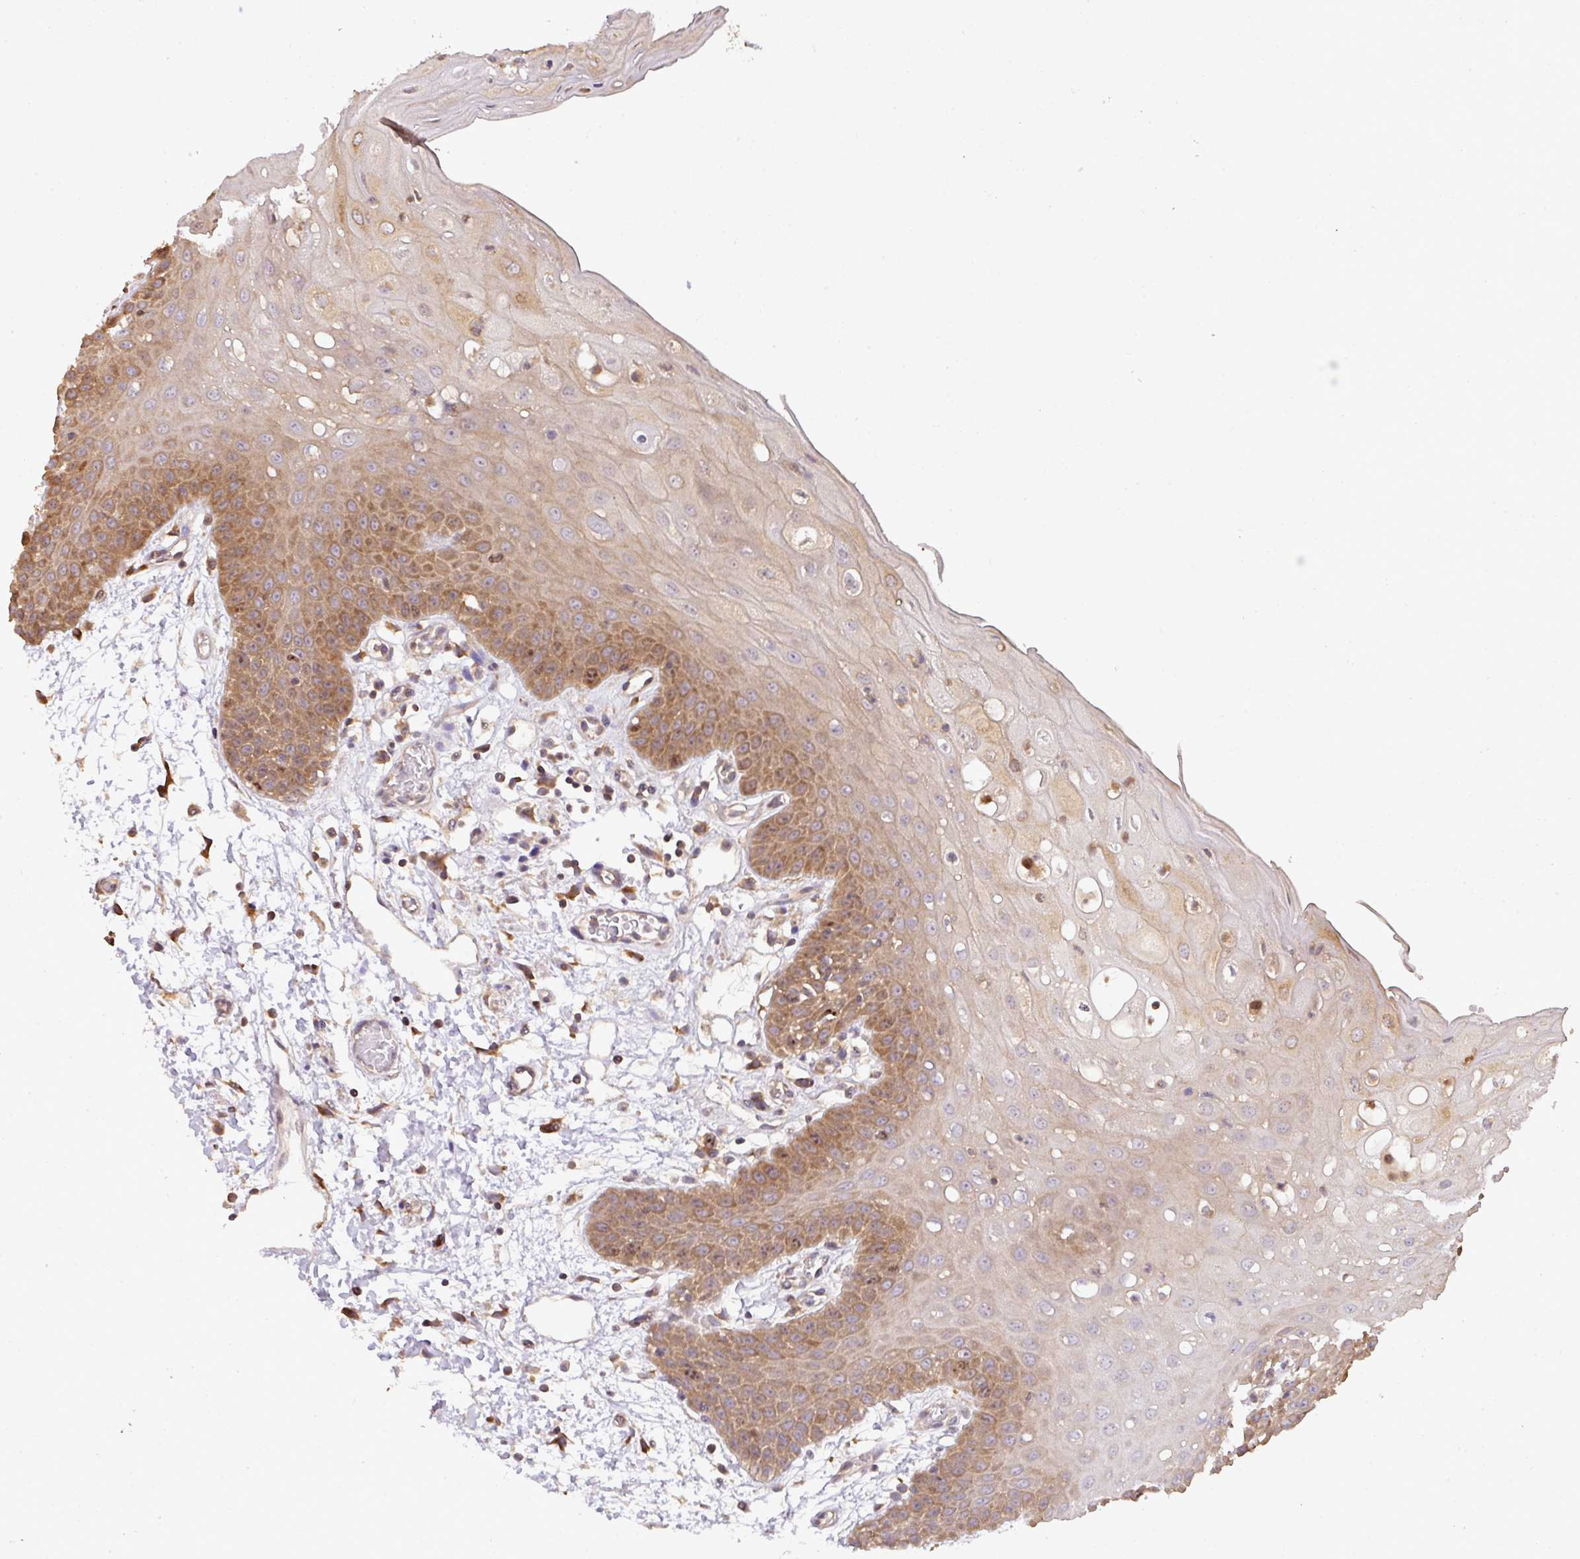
{"staining": {"intensity": "moderate", "quantity": "25%-75%", "location": "cytoplasmic/membranous"}, "tissue": "oral mucosa", "cell_type": "Squamous epithelial cells", "image_type": "normal", "snomed": [{"axis": "morphology", "description": "Normal tissue, NOS"}, {"axis": "topography", "description": "Oral tissue"}, {"axis": "topography", "description": "Tounge, NOS"}], "caption": "Immunohistochemical staining of normal human oral mucosa demonstrates medium levels of moderate cytoplasmic/membranous expression in approximately 25%-75% of squamous epithelial cells. (IHC, brightfield microscopy, high magnification).", "gene": "VENTX", "patient": {"sex": "female", "age": 59}}